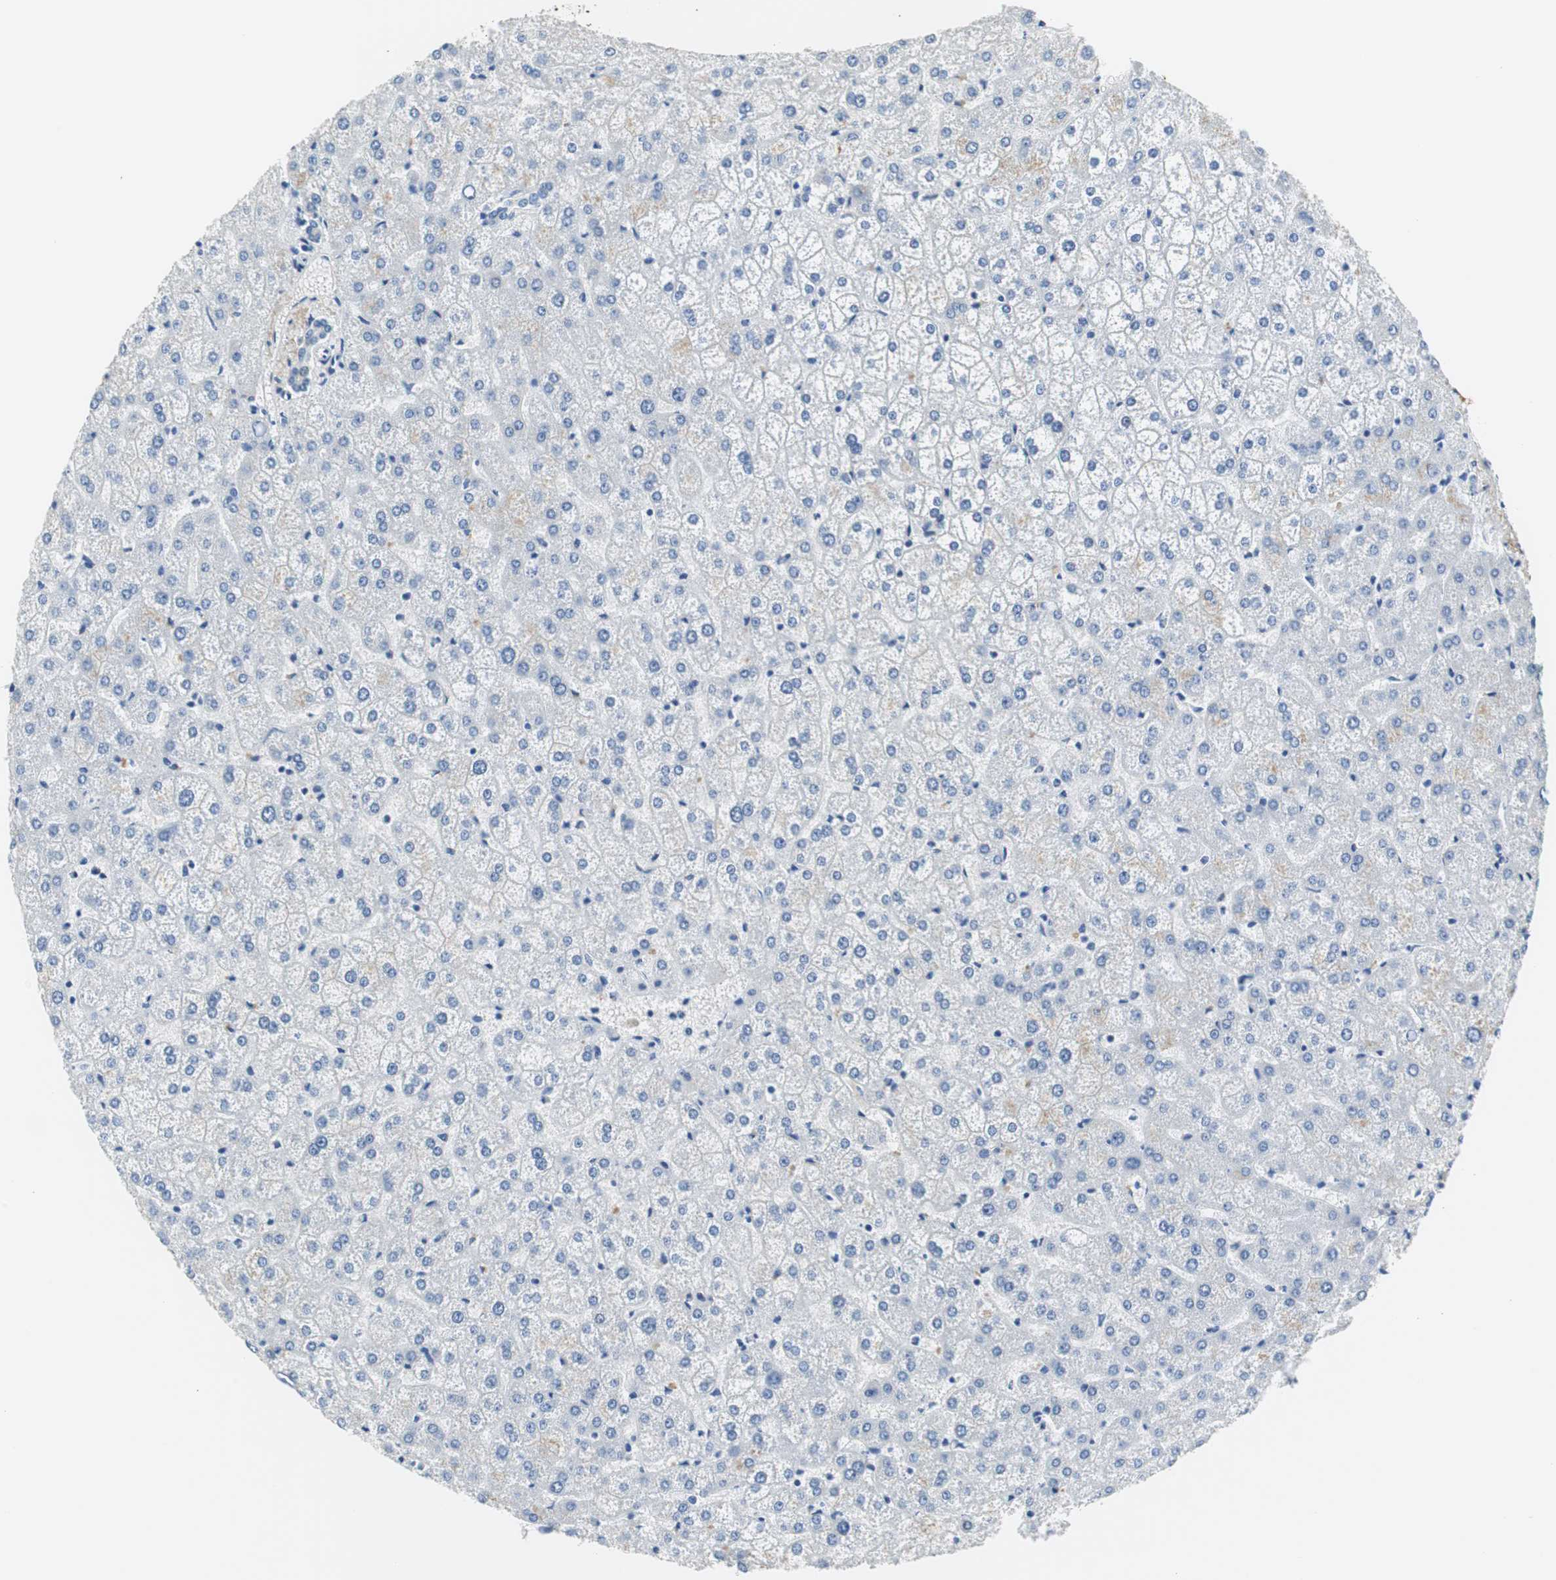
{"staining": {"intensity": "negative", "quantity": "none", "location": "none"}, "tissue": "liver", "cell_type": "Cholangiocytes", "image_type": "normal", "snomed": [{"axis": "morphology", "description": "Normal tissue, NOS"}, {"axis": "topography", "description": "Liver"}], "caption": "The micrograph reveals no significant positivity in cholangiocytes of liver.", "gene": "MUC7", "patient": {"sex": "female", "age": 32}}